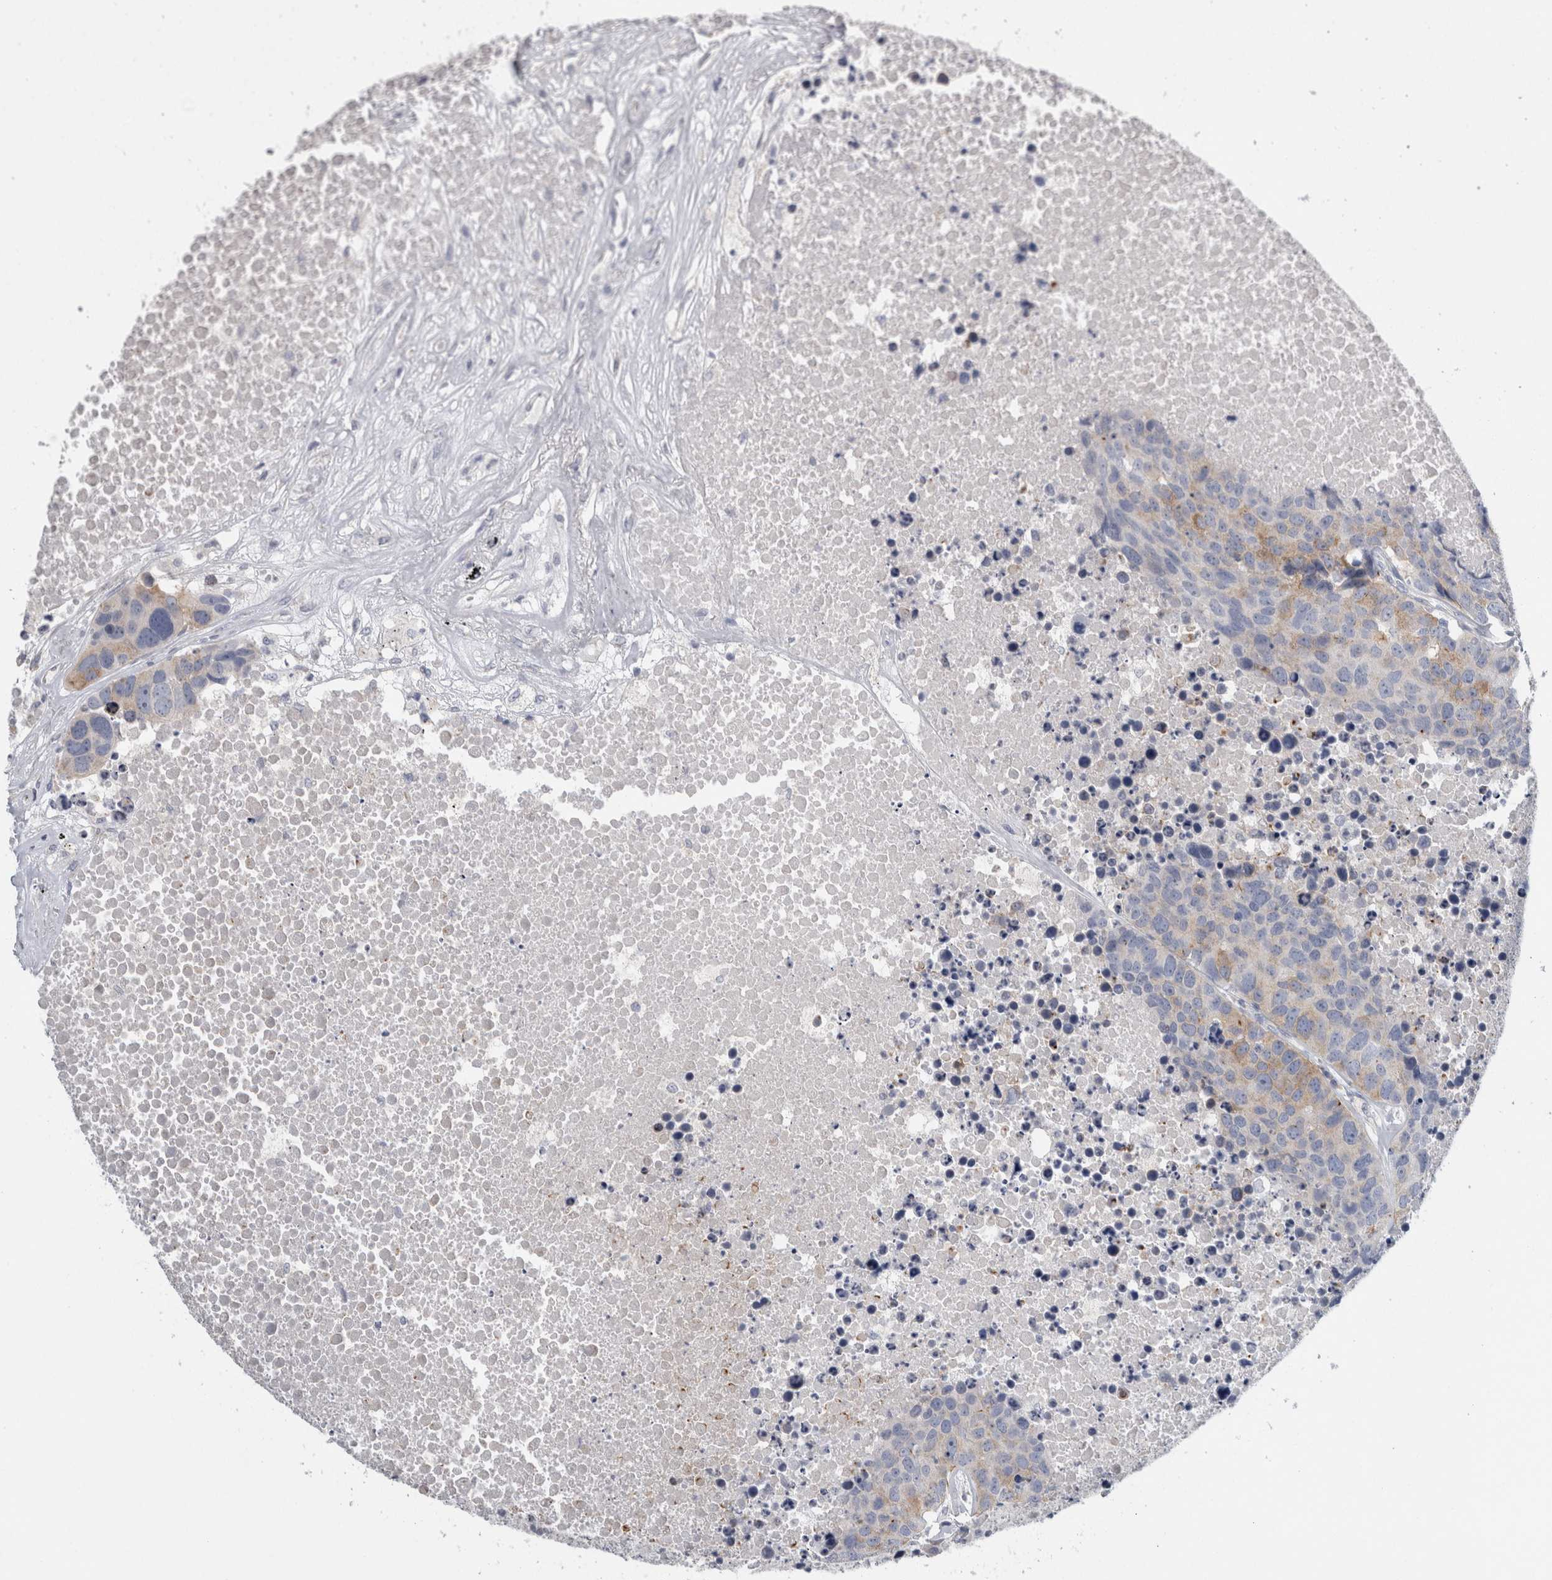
{"staining": {"intensity": "moderate", "quantity": "<25%", "location": "cytoplasmic/membranous"}, "tissue": "carcinoid", "cell_type": "Tumor cells", "image_type": "cancer", "snomed": [{"axis": "morphology", "description": "Carcinoid, malignant, NOS"}, {"axis": "topography", "description": "Lung"}], "caption": "A high-resolution micrograph shows IHC staining of malignant carcinoid, which demonstrates moderate cytoplasmic/membranous expression in approximately <25% of tumor cells. (brown staining indicates protein expression, while blue staining denotes nuclei).", "gene": "NEFM", "patient": {"sex": "male", "age": 60}}